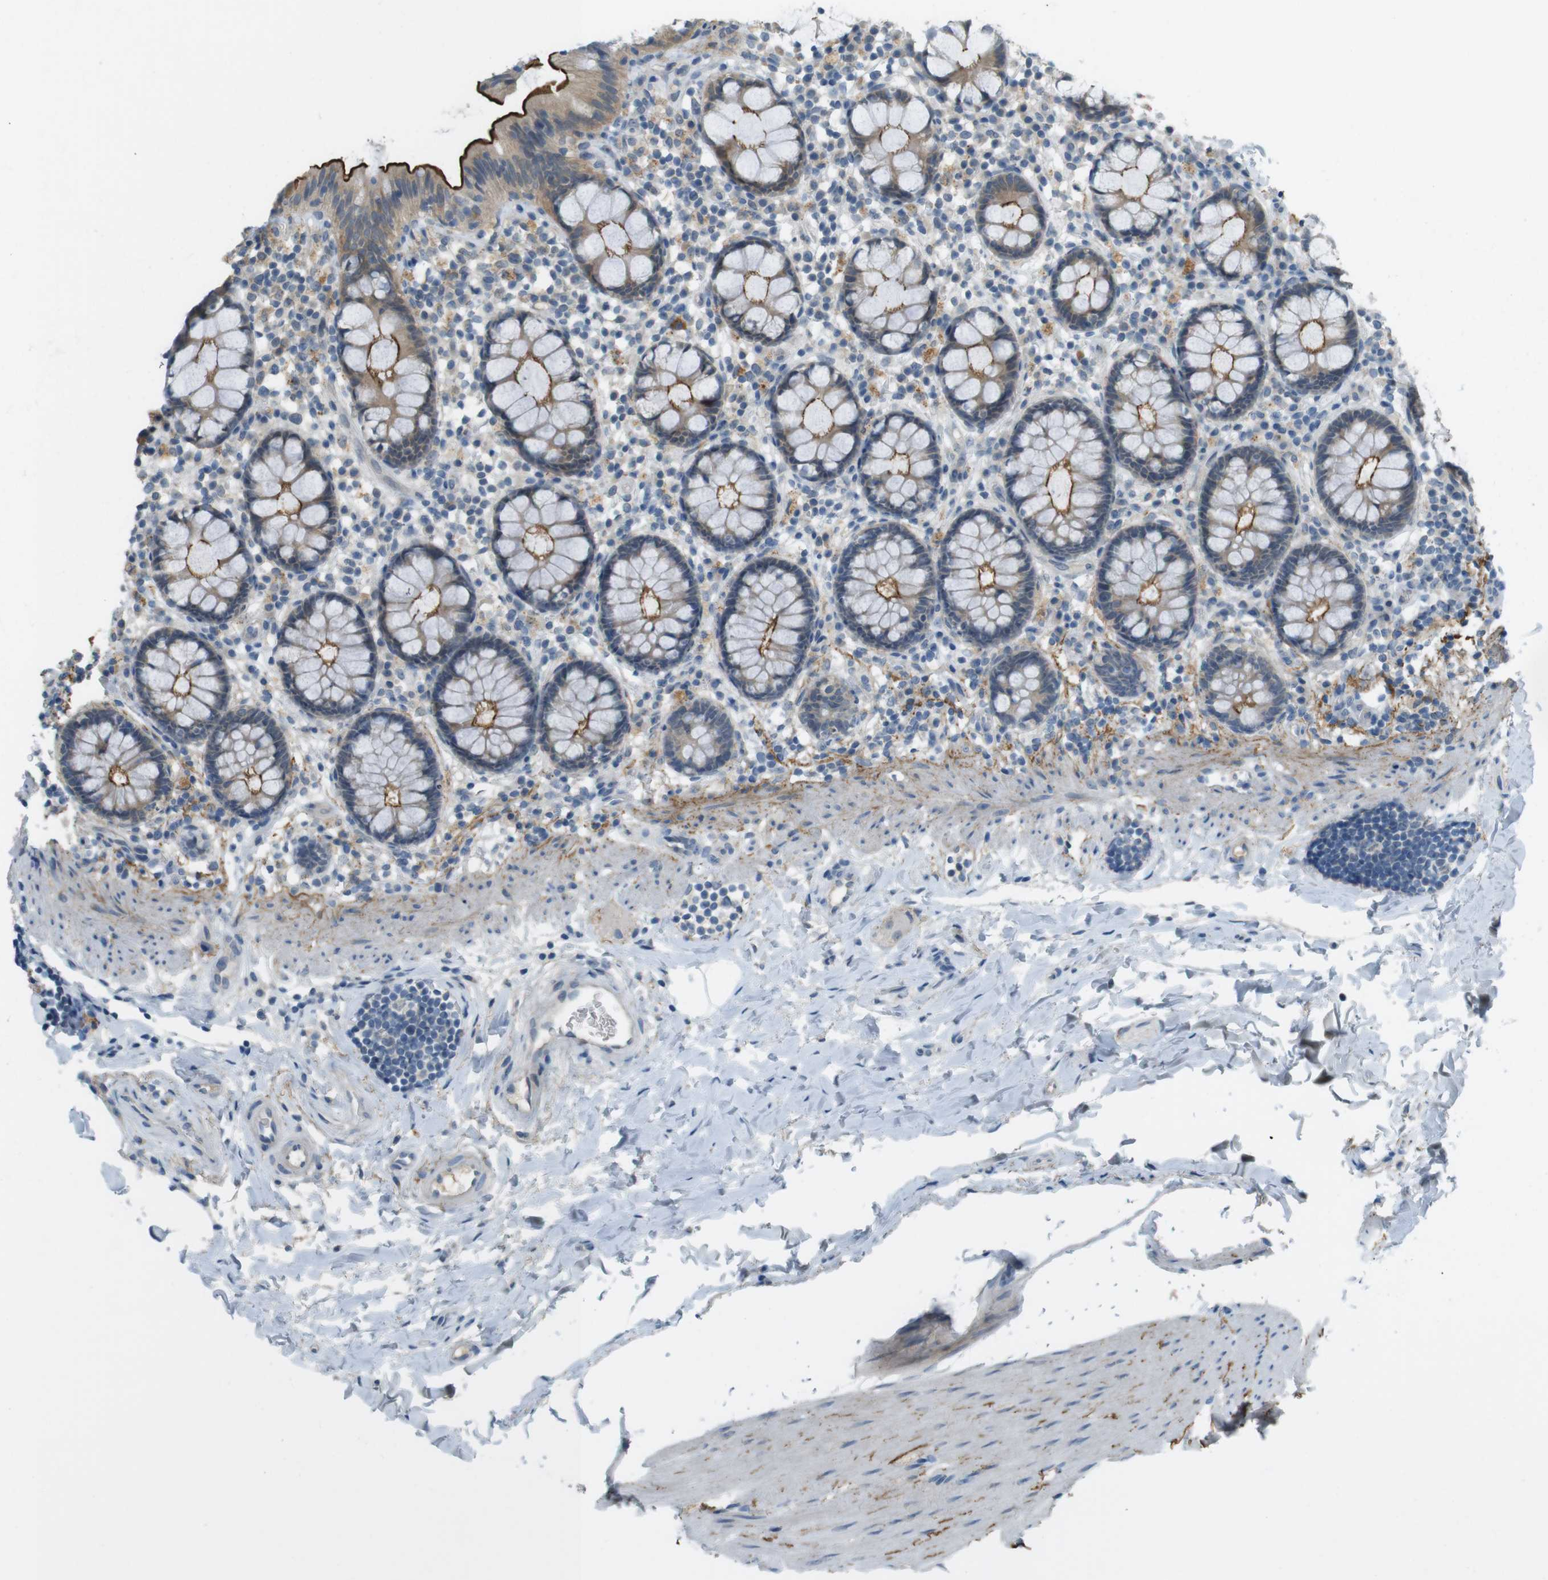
{"staining": {"intensity": "negative", "quantity": "none", "location": "none"}, "tissue": "colon", "cell_type": "Endothelial cells", "image_type": "normal", "snomed": [{"axis": "morphology", "description": "Normal tissue, NOS"}, {"axis": "topography", "description": "Colon"}], "caption": "The histopathology image demonstrates no significant expression in endothelial cells of colon. (Brightfield microscopy of DAB (3,3'-diaminobenzidine) immunohistochemistry at high magnification).", "gene": "UGT8", "patient": {"sex": "female", "age": 80}}